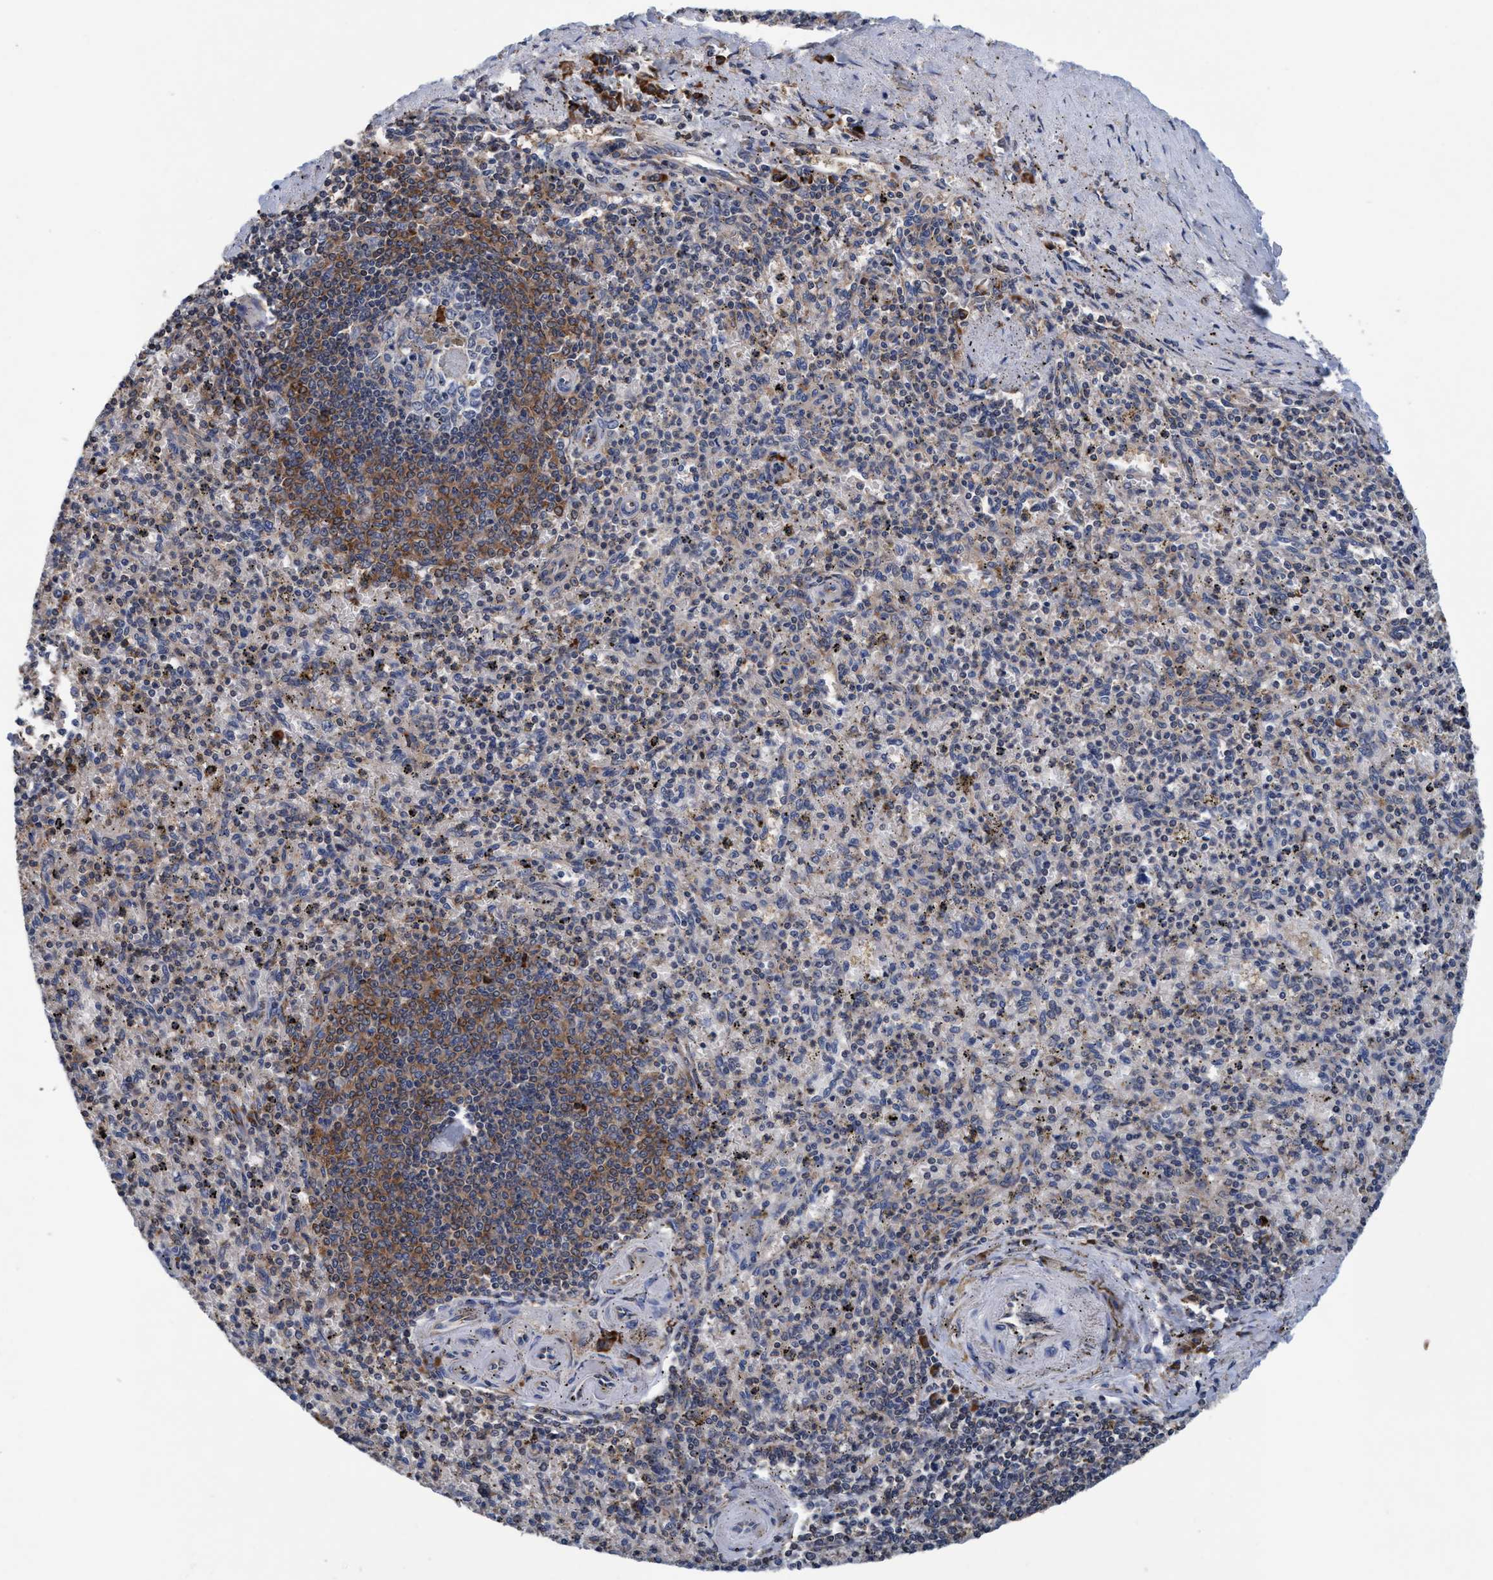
{"staining": {"intensity": "moderate", "quantity": "25%-75%", "location": "cytoplasmic/membranous"}, "tissue": "spleen", "cell_type": "Cells in red pulp", "image_type": "normal", "snomed": [{"axis": "morphology", "description": "Normal tissue, NOS"}, {"axis": "topography", "description": "Spleen"}], "caption": "Spleen was stained to show a protein in brown. There is medium levels of moderate cytoplasmic/membranous positivity in approximately 25%-75% of cells in red pulp. (DAB IHC, brown staining for protein, blue staining for nuclei).", "gene": "ENDOG", "patient": {"sex": "male", "age": 72}}